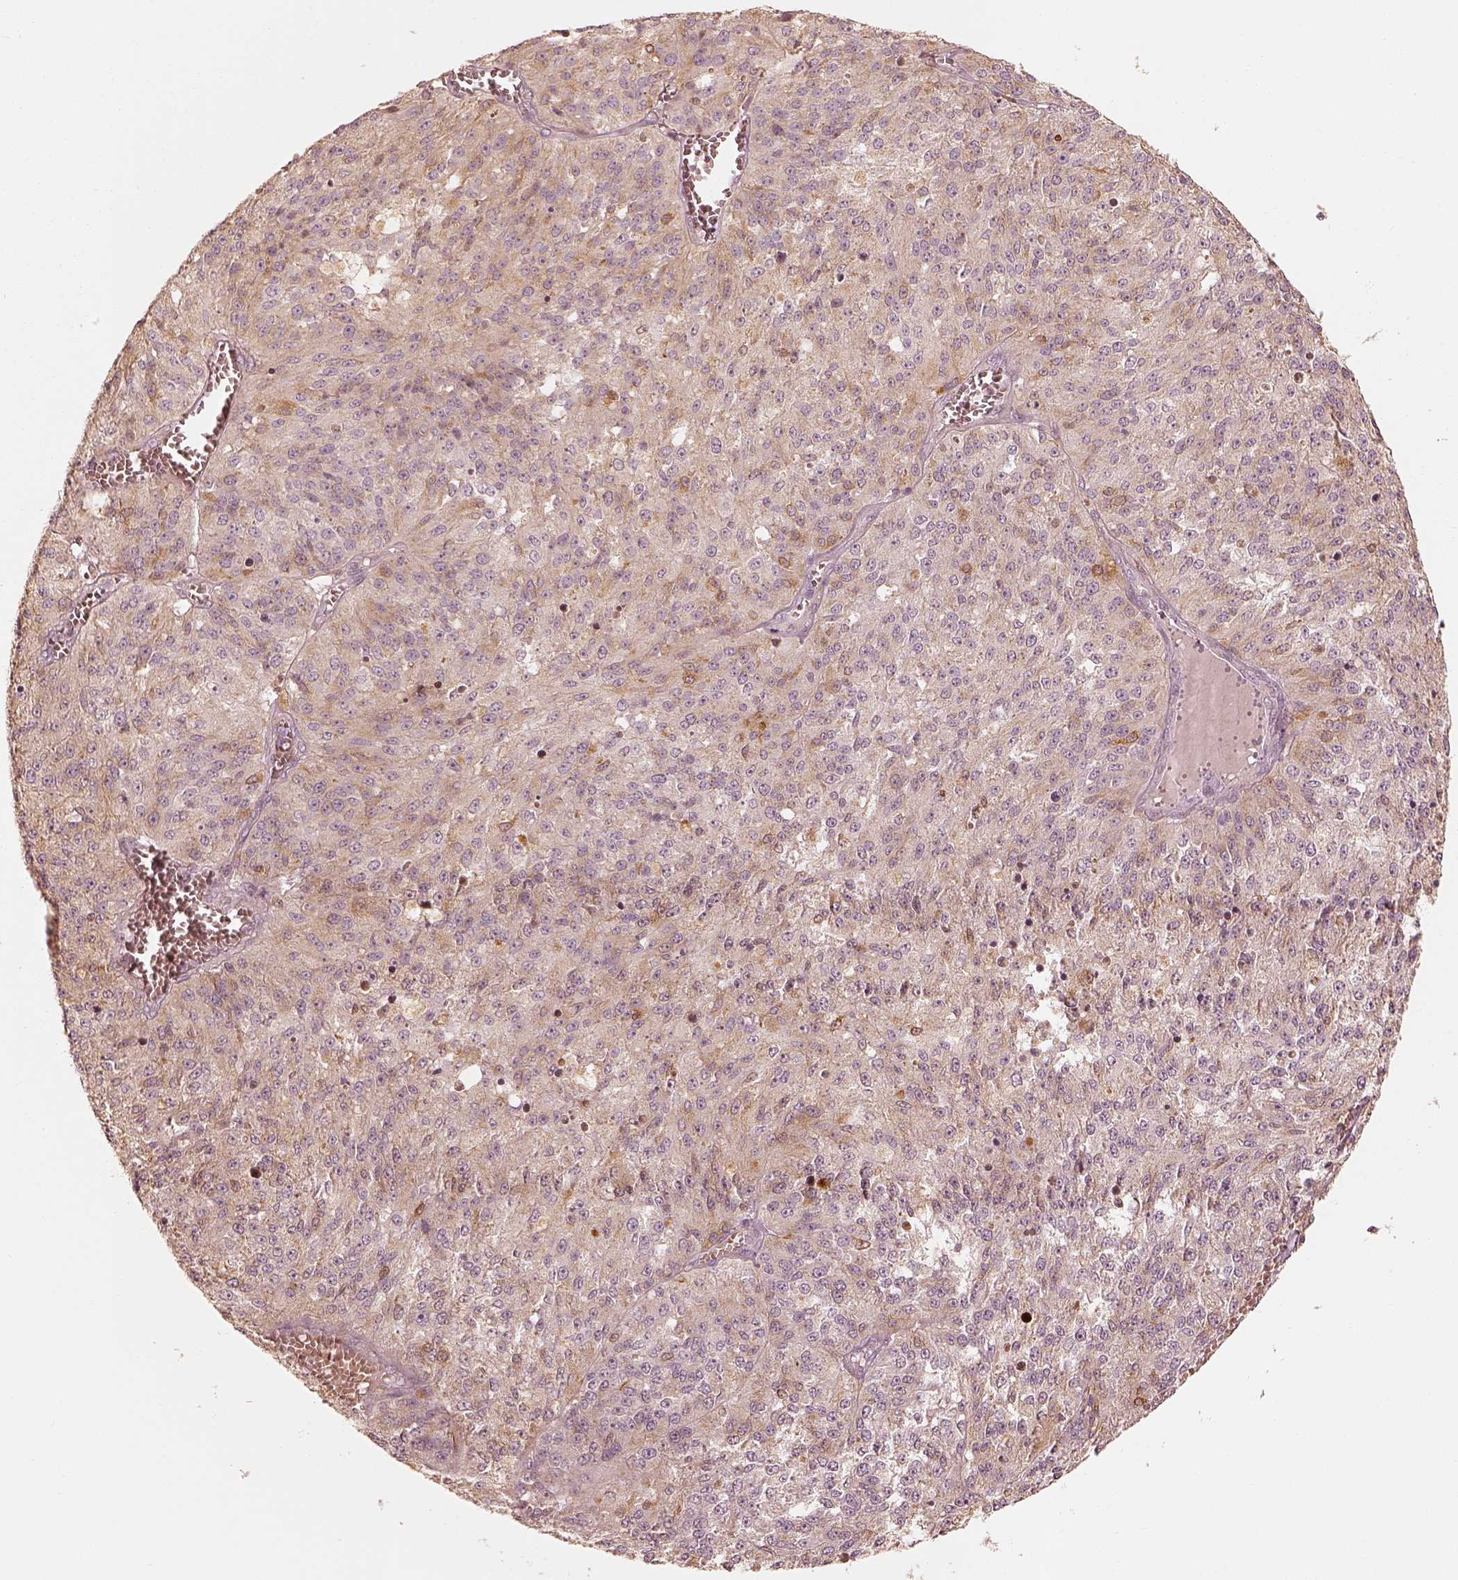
{"staining": {"intensity": "moderate", "quantity": ">75%", "location": "cytoplasmic/membranous"}, "tissue": "melanoma", "cell_type": "Tumor cells", "image_type": "cancer", "snomed": [{"axis": "morphology", "description": "Malignant melanoma, Metastatic site"}, {"axis": "topography", "description": "Lymph node"}], "caption": "Melanoma was stained to show a protein in brown. There is medium levels of moderate cytoplasmic/membranous expression in about >75% of tumor cells.", "gene": "WLS", "patient": {"sex": "female", "age": 64}}